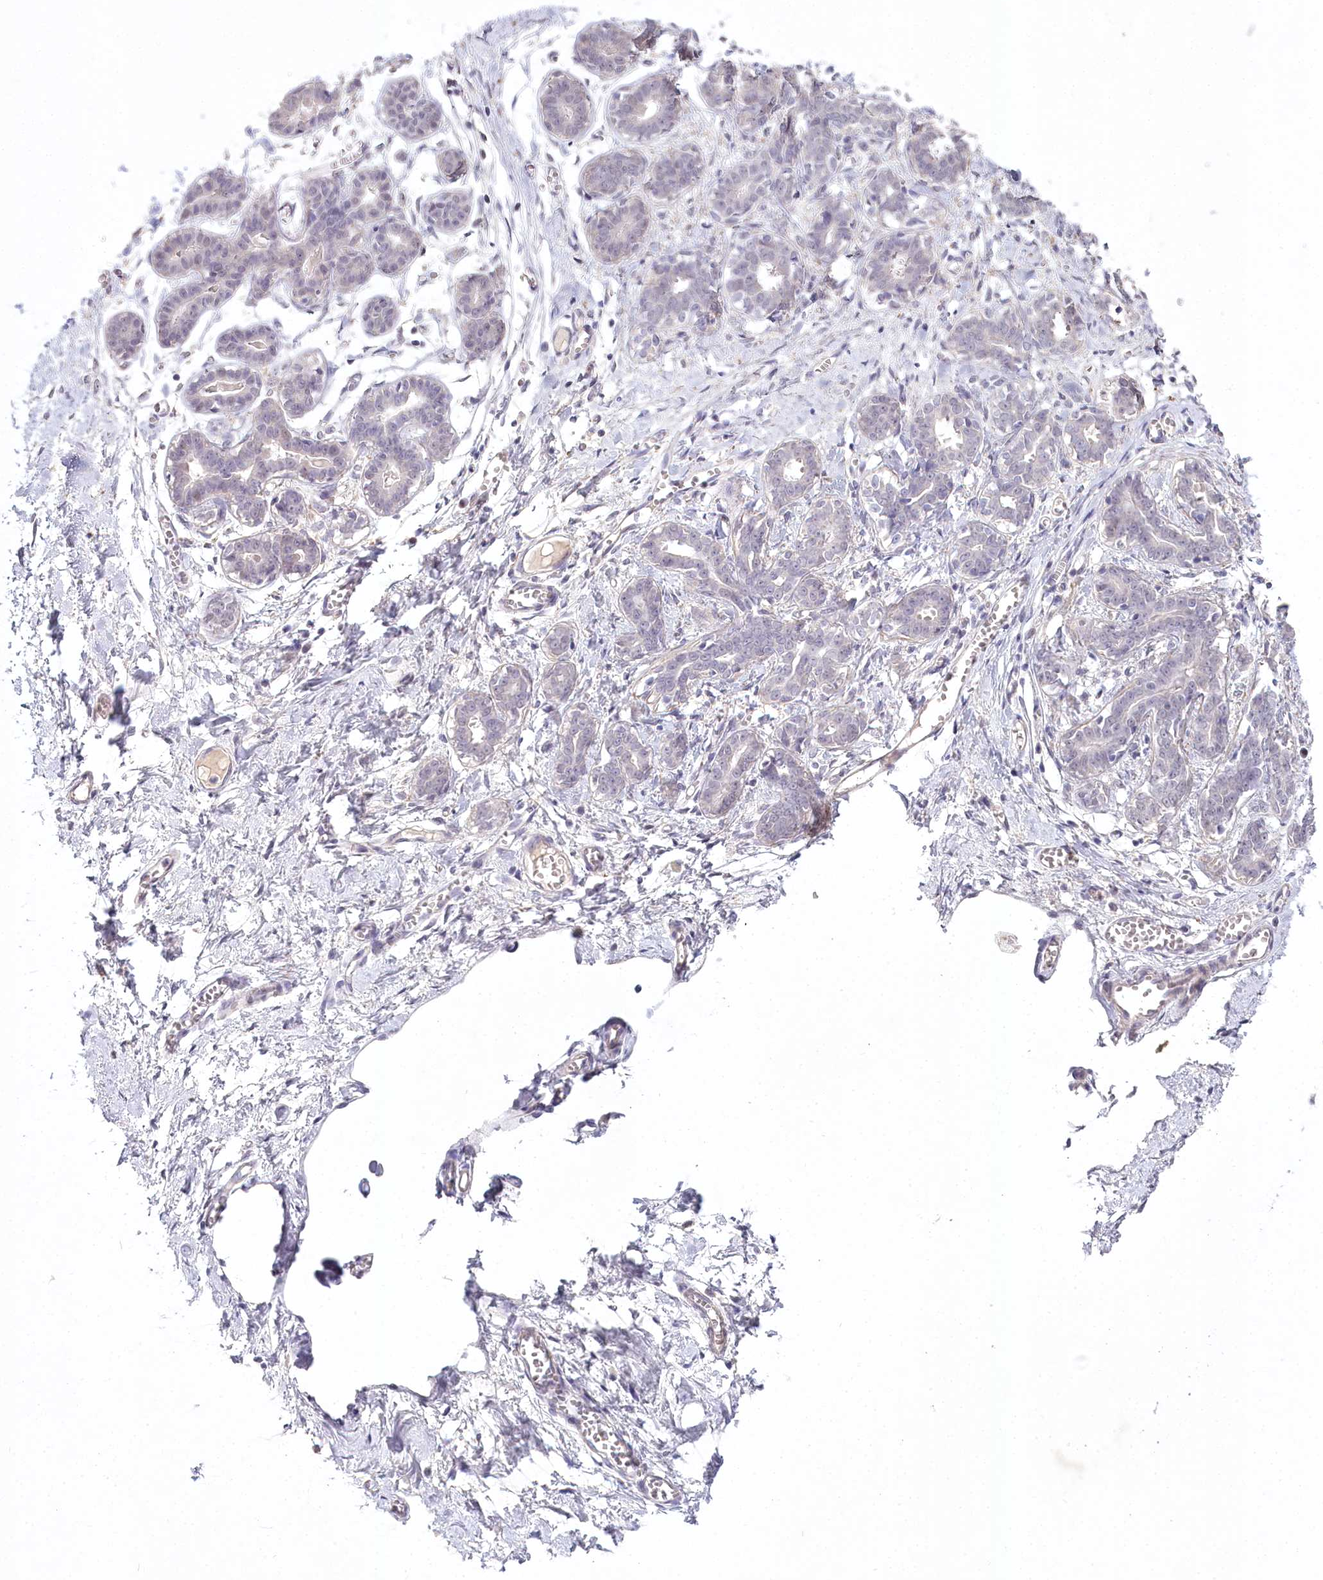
{"staining": {"intensity": "negative", "quantity": "none", "location": "none"}, "tissue": "breast", "cell_type": "Adipocytes", "image_type": "normal", "snomed": [{"axis": "morphology", "description": "Normal tissue, NOS"}, {"axis": "topography", "description": "Breast"}], "caption": "DAB immunohistochemical staining of unremarkable human breast reveals no significant positivity in adipocytes.", "gene": "AMTN", "patient": {"sex": "female", "age": 27}}